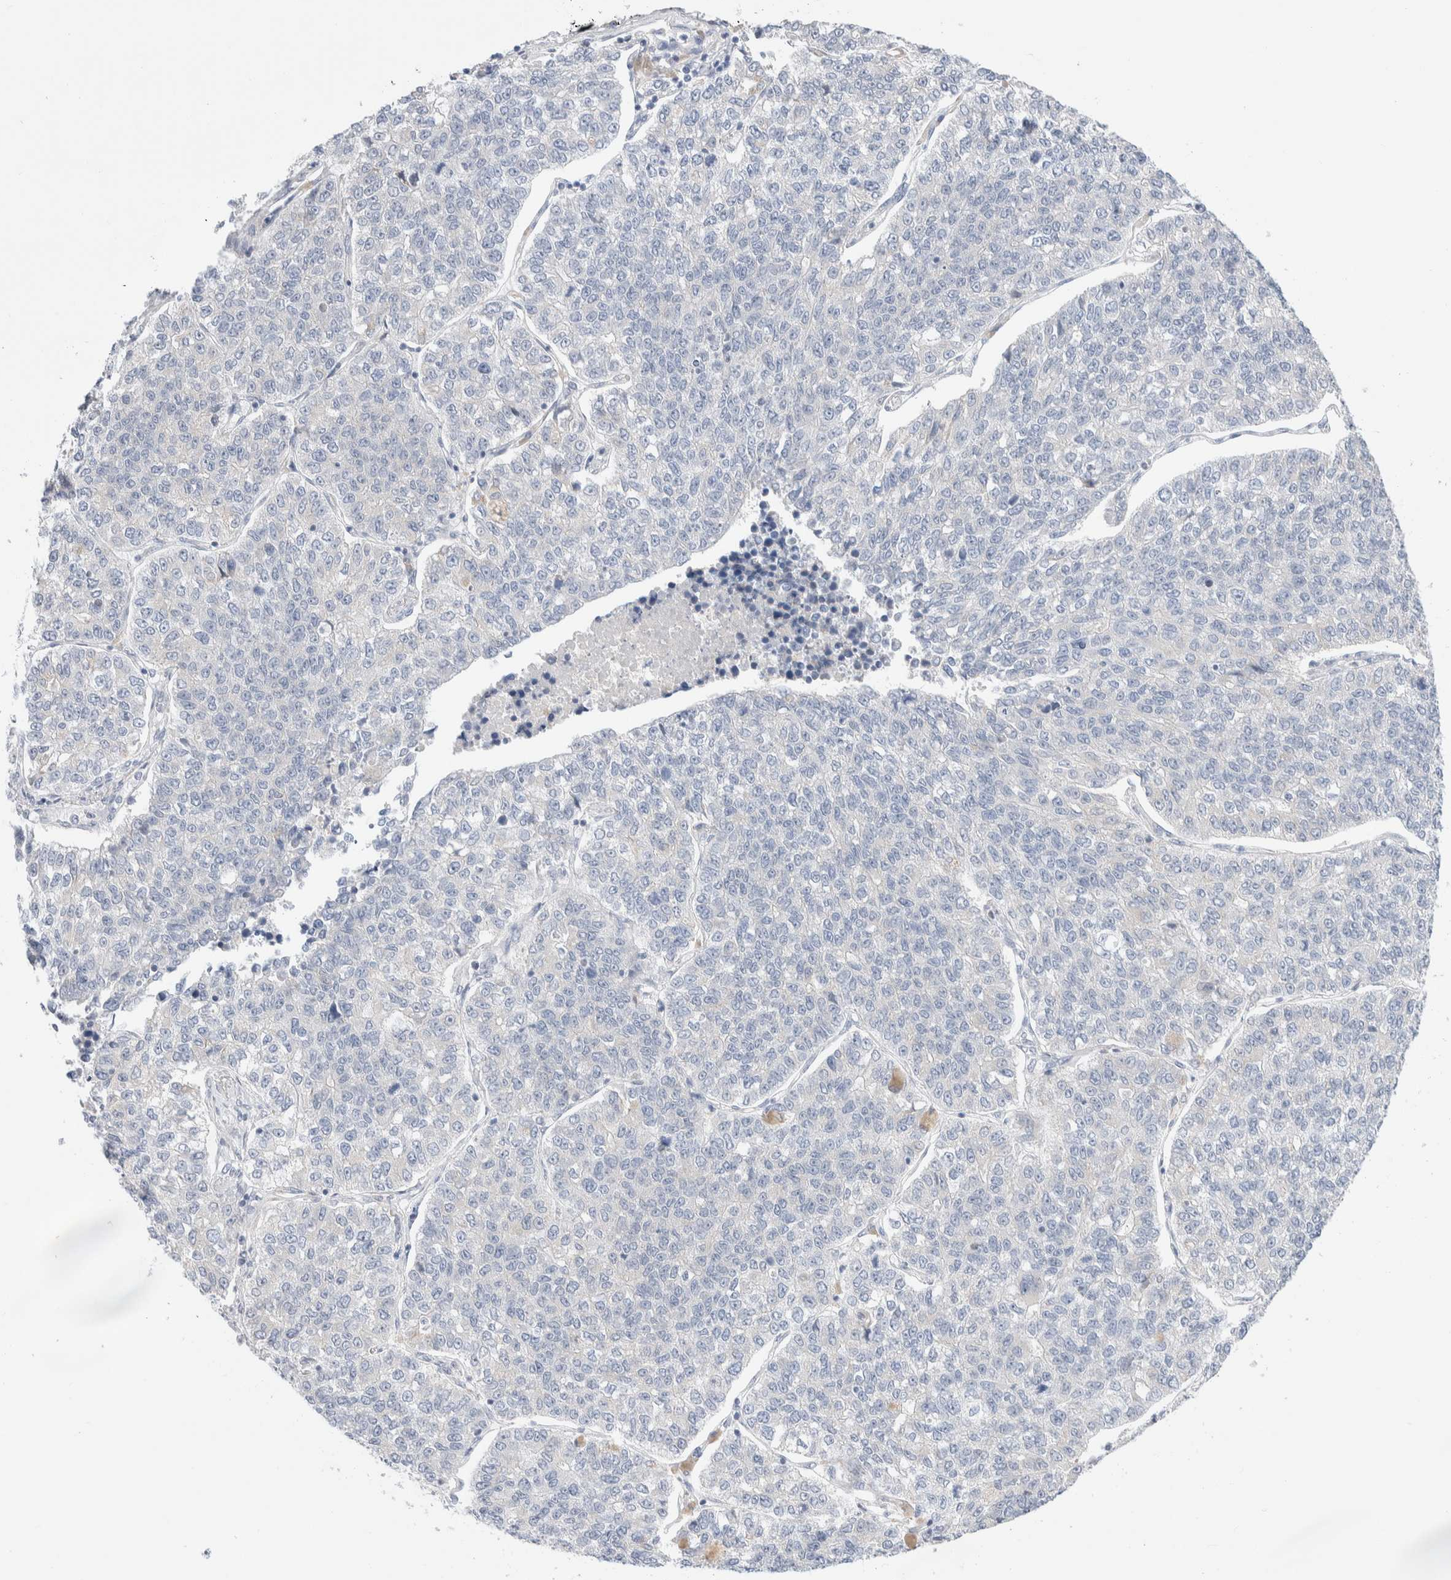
{"staining": {"intensity": "negative", "quantity": "none", "location": "none"}, "tissue": "lung cancer", "cell_type": "Tumor cells", "image_type": "cancer", "snomed": [{"axis": "morphology", "description": "Adenocarcinoma, NOS"}, {"axis": "topography", "description": "Lung"}], "caption": "DAB (3,3'-diaminobenzidine) immunohistochemical staining of human lung adenocarcinoma reveals no significant staining in tumor cells.", "gene": "RUSF1", "patient": {"sex": "male", "age": 49}}